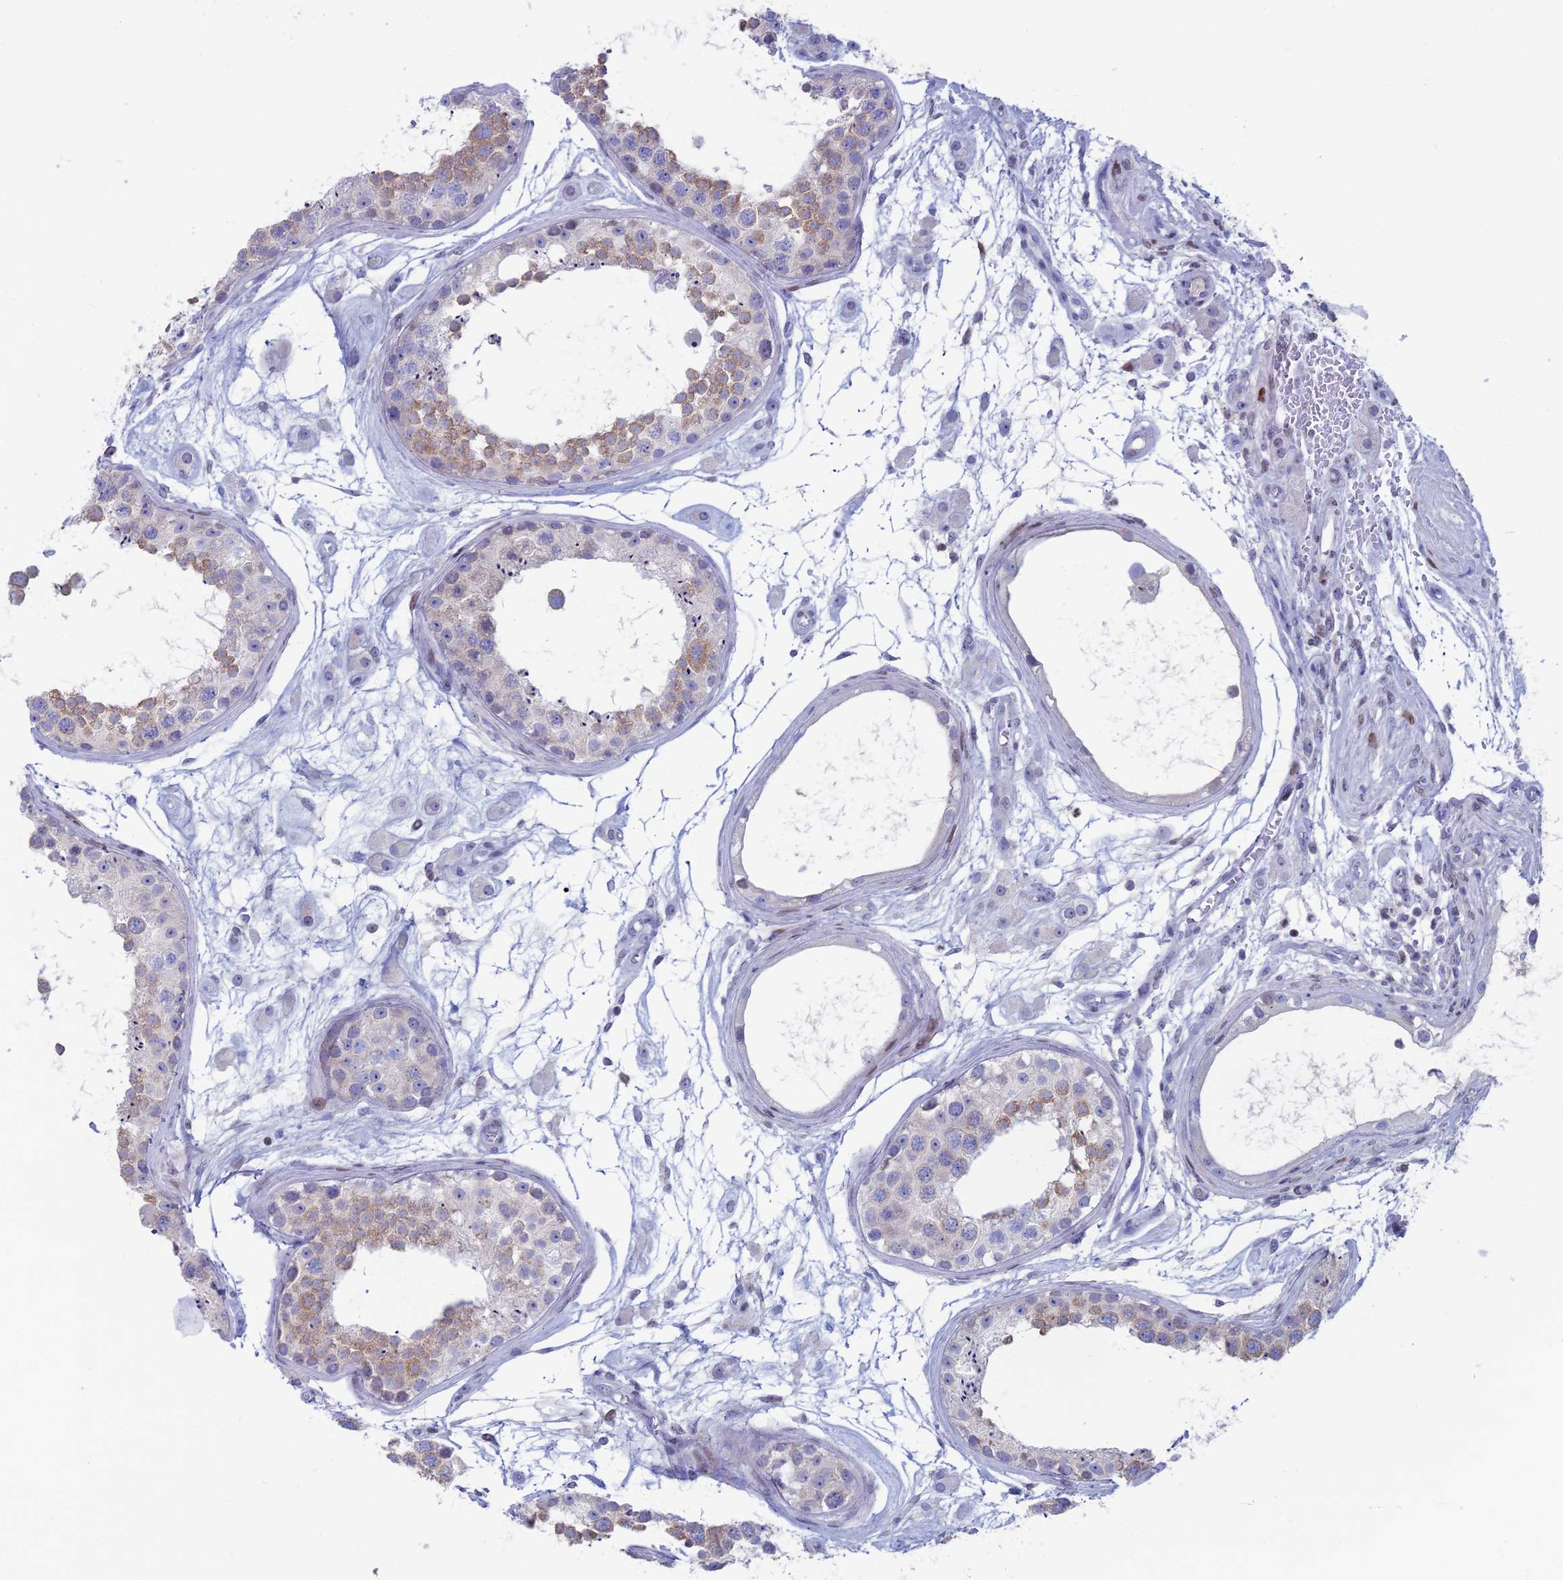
{"staining": {"intensity": "weak", "quantity": "25%-75%", "location": "cytoplasmic/membranous"}, "tissue": "testis", "cell_type": "Cells in seminiferous ducts", "image_type": "normal", "snomed": [{"axis": "morphology", "description": "Normal tissue, NOS"}, {"axis": "topography", "description": "Testis"}], "caption": "Immunohistochemistry (IHC) of benign testis shows low levels of weak cytoplasmic/membranous positivity in approximately 25%-75% of cells in seminiferous ducts.", "gene": "CERS6", "patient": {"sex": "male", "age": 25}}